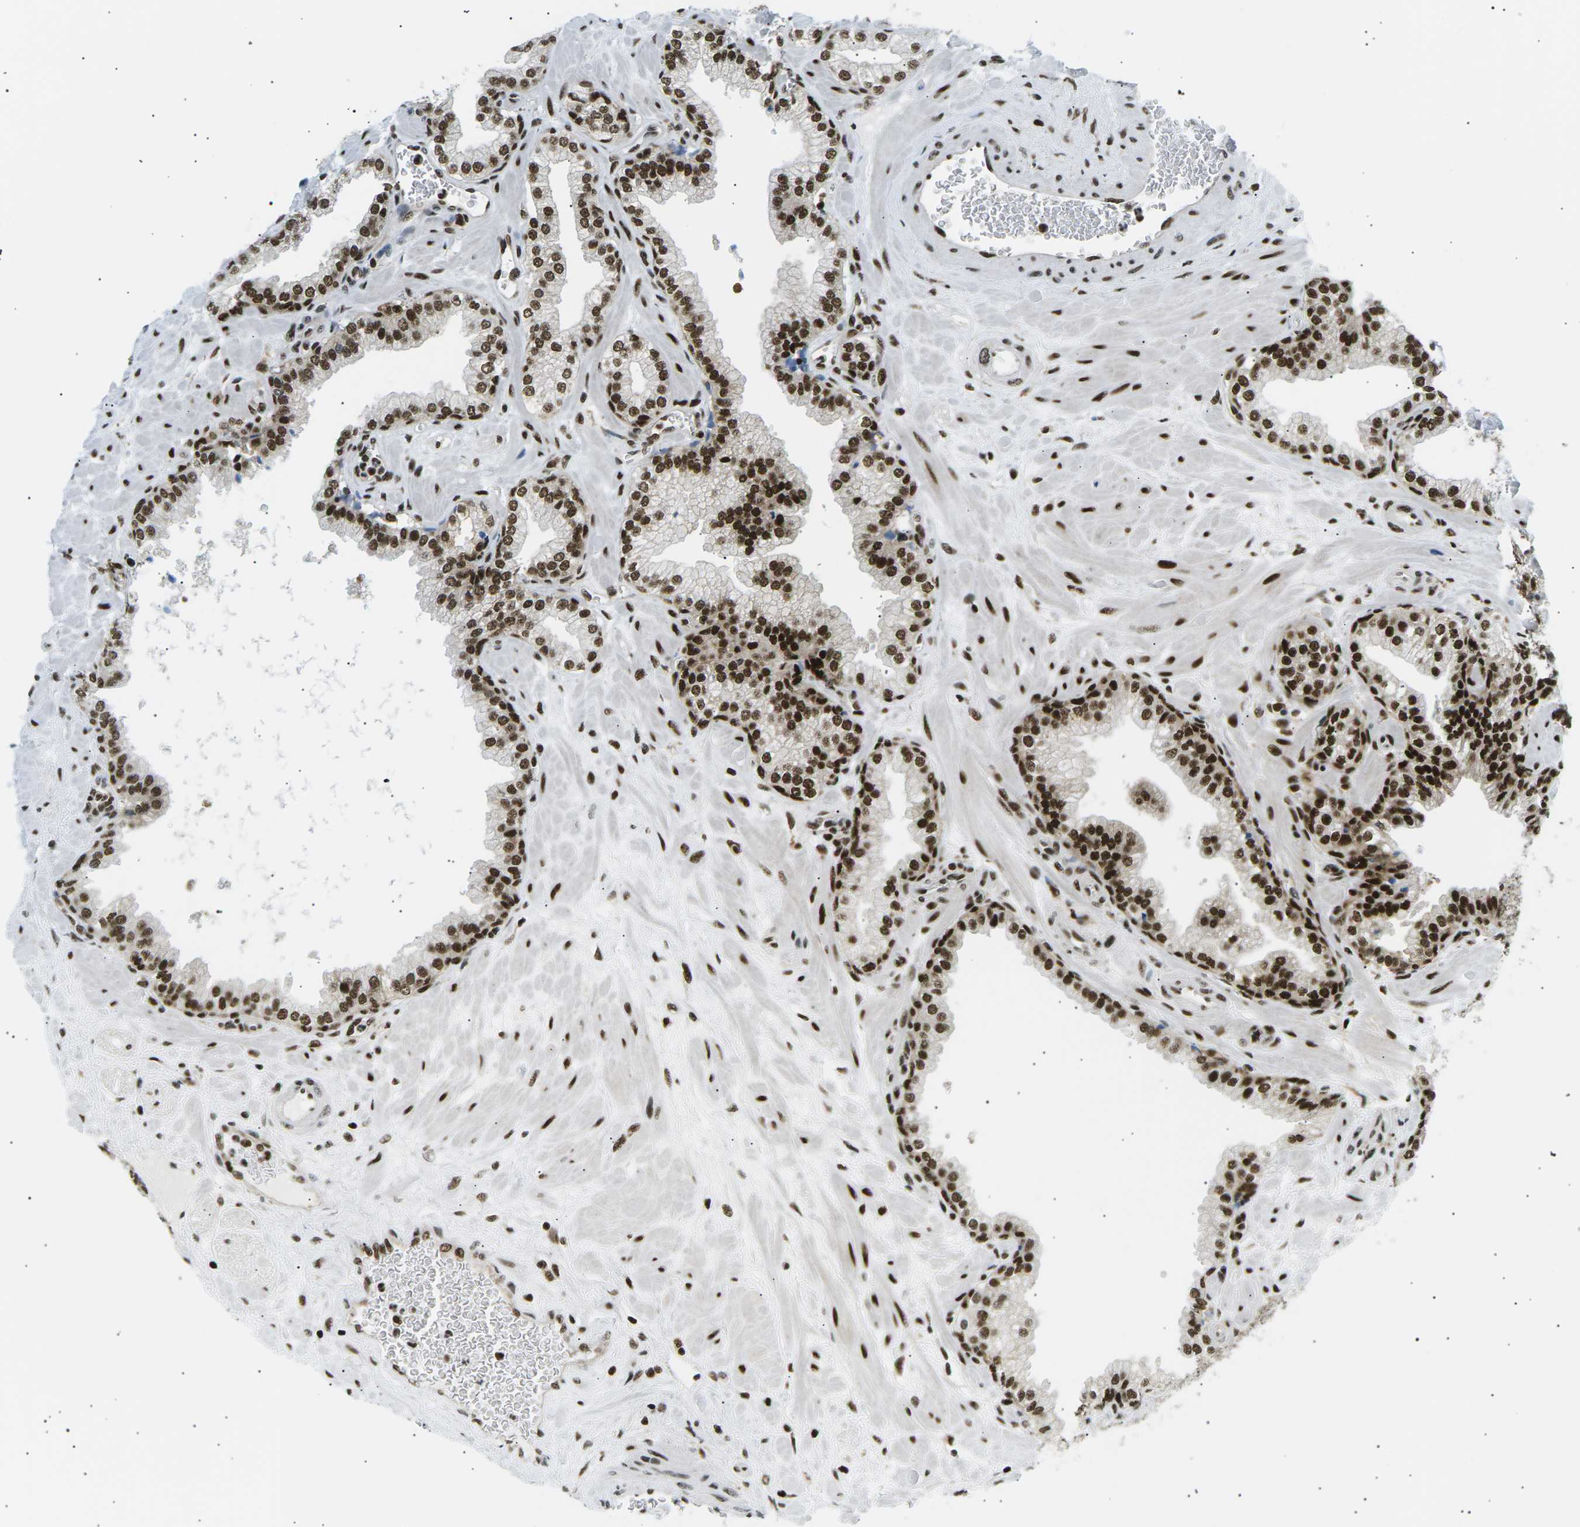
{"staining": {"intensity": "strong", "quantity": ">75%", "location": "nuclear"}, "tissue": "prostate", "cell_type": "Glandular cells", "image_type": "normal", "snomed": [{"axis": "morphology", "description": "Normal tissue, NOS"}, {"axis": "morphology", "description": "Urothelial carcinoma, Low grade"}, {"axis": "topography", "description": "Urinary bladder"}, {"axis": "topography", "description": "Prostate"}], "caption": "Immunohistochemistry staining of unremarkable prostate, which displays high levels of strong nuclear positivity in approximately >75% of glandular cells indicating strong nuclear protein positivity. The staining was performed using DAB (brown) for protein detection and nuclei were counterstained in hematoxylin (blue).", "gene": "RPA2", "patient": {"sex": "male", "age": 60}}